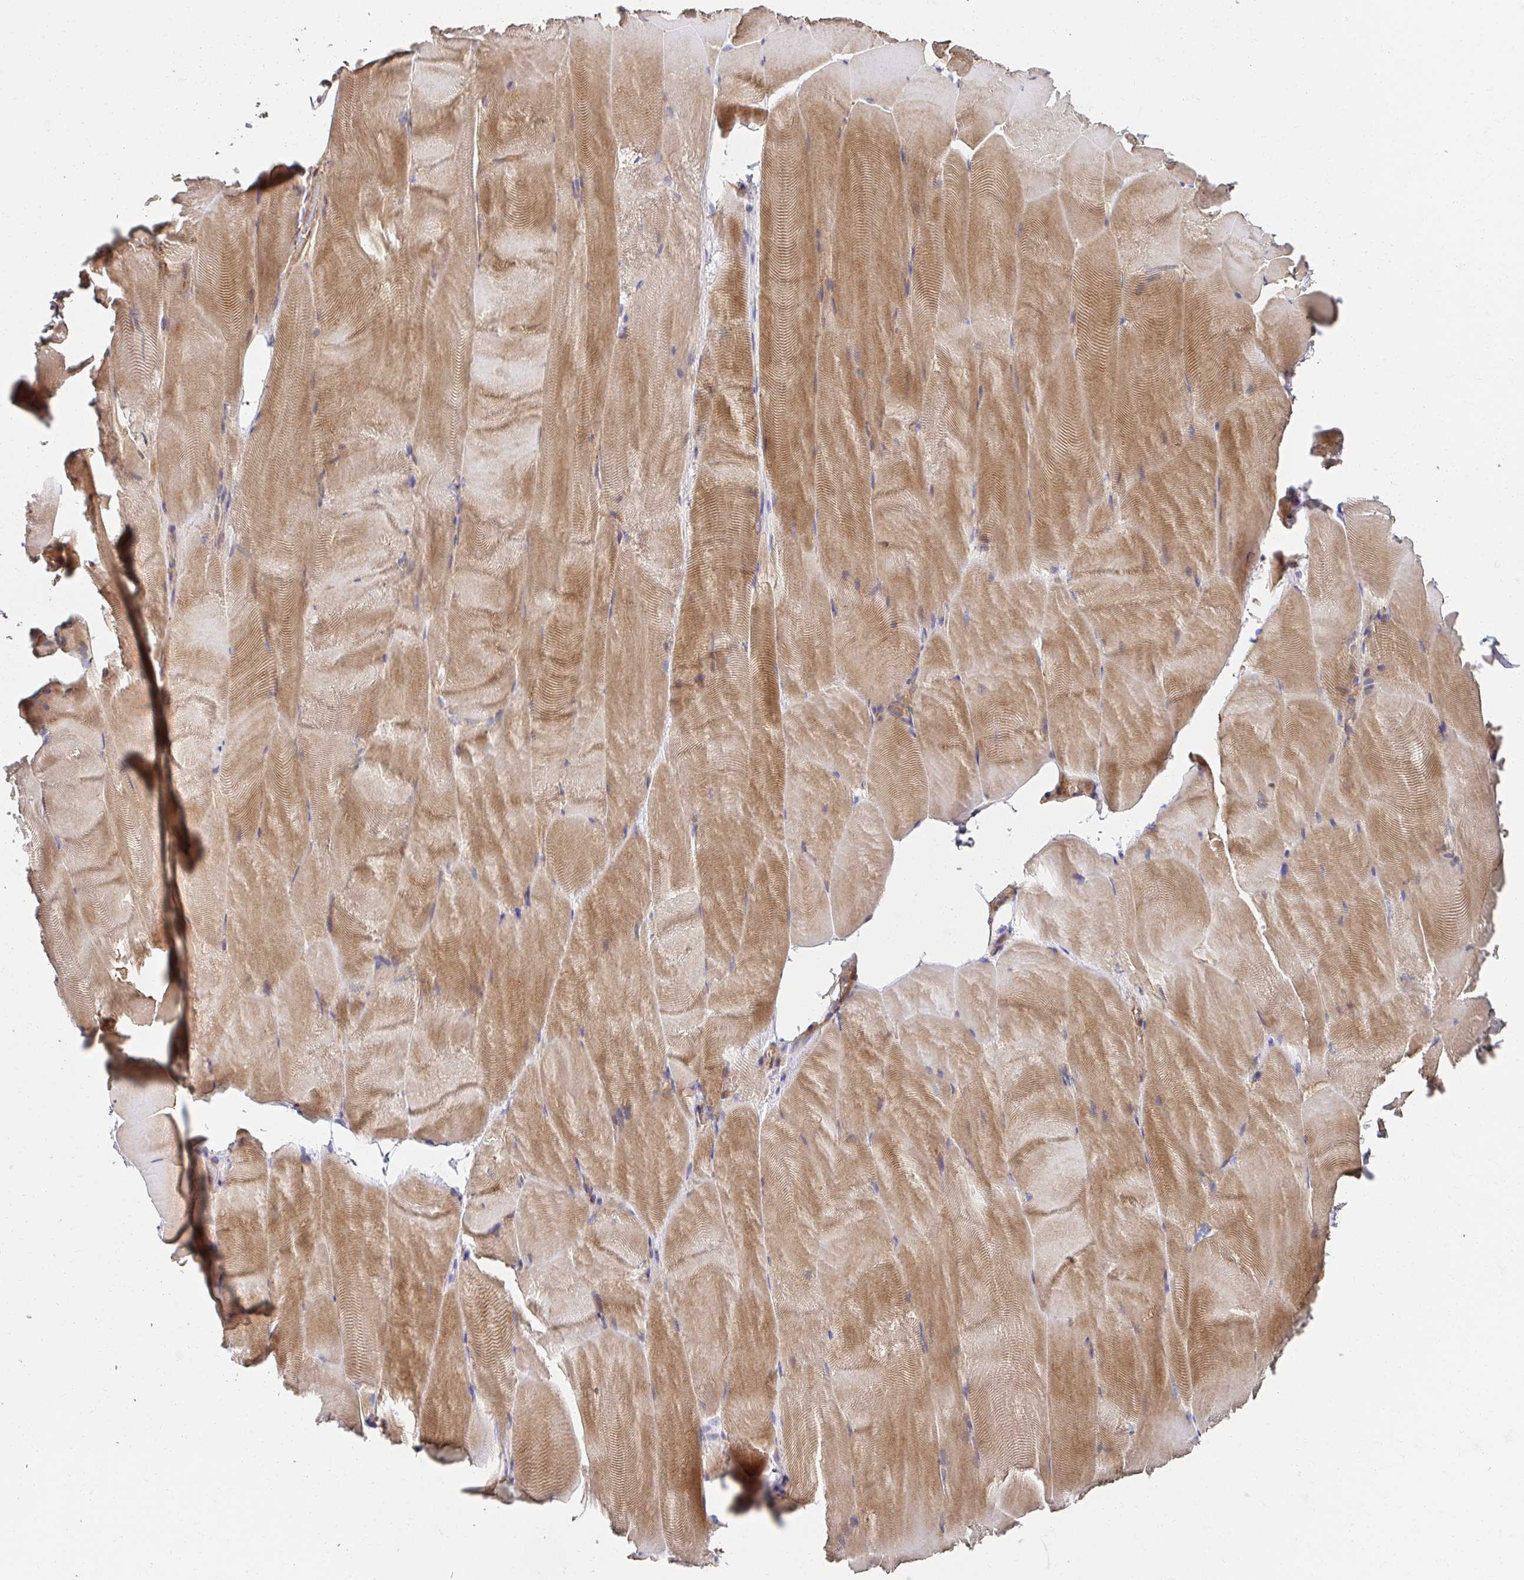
{"staining": {"intensity": "moderate", "quantity": ">75%", "location": "cytoplasmic/membranous"}, "tissue": "skeletal muscle", "cell_type": "Myocytes", "image_type": "normal", "snomed": [{"axis": "morphology", "description": "Normal tissue, NOS"}, {"axis": "topography", "description": "Skeletal muscle"}], "caption": "Immunohistochemistry (IHC) of unremarkable human skeletal muscle exhibits medium levels of moderate cytoplasmic/membranous positivity in about >75% of myocytes. The staining was performed using DAB, with brown indicating positive protein expression. Nuclei are stained blue with hematoxylin.", "gene": "APBB1", "patient": {"sex": "female", "age": 64}}